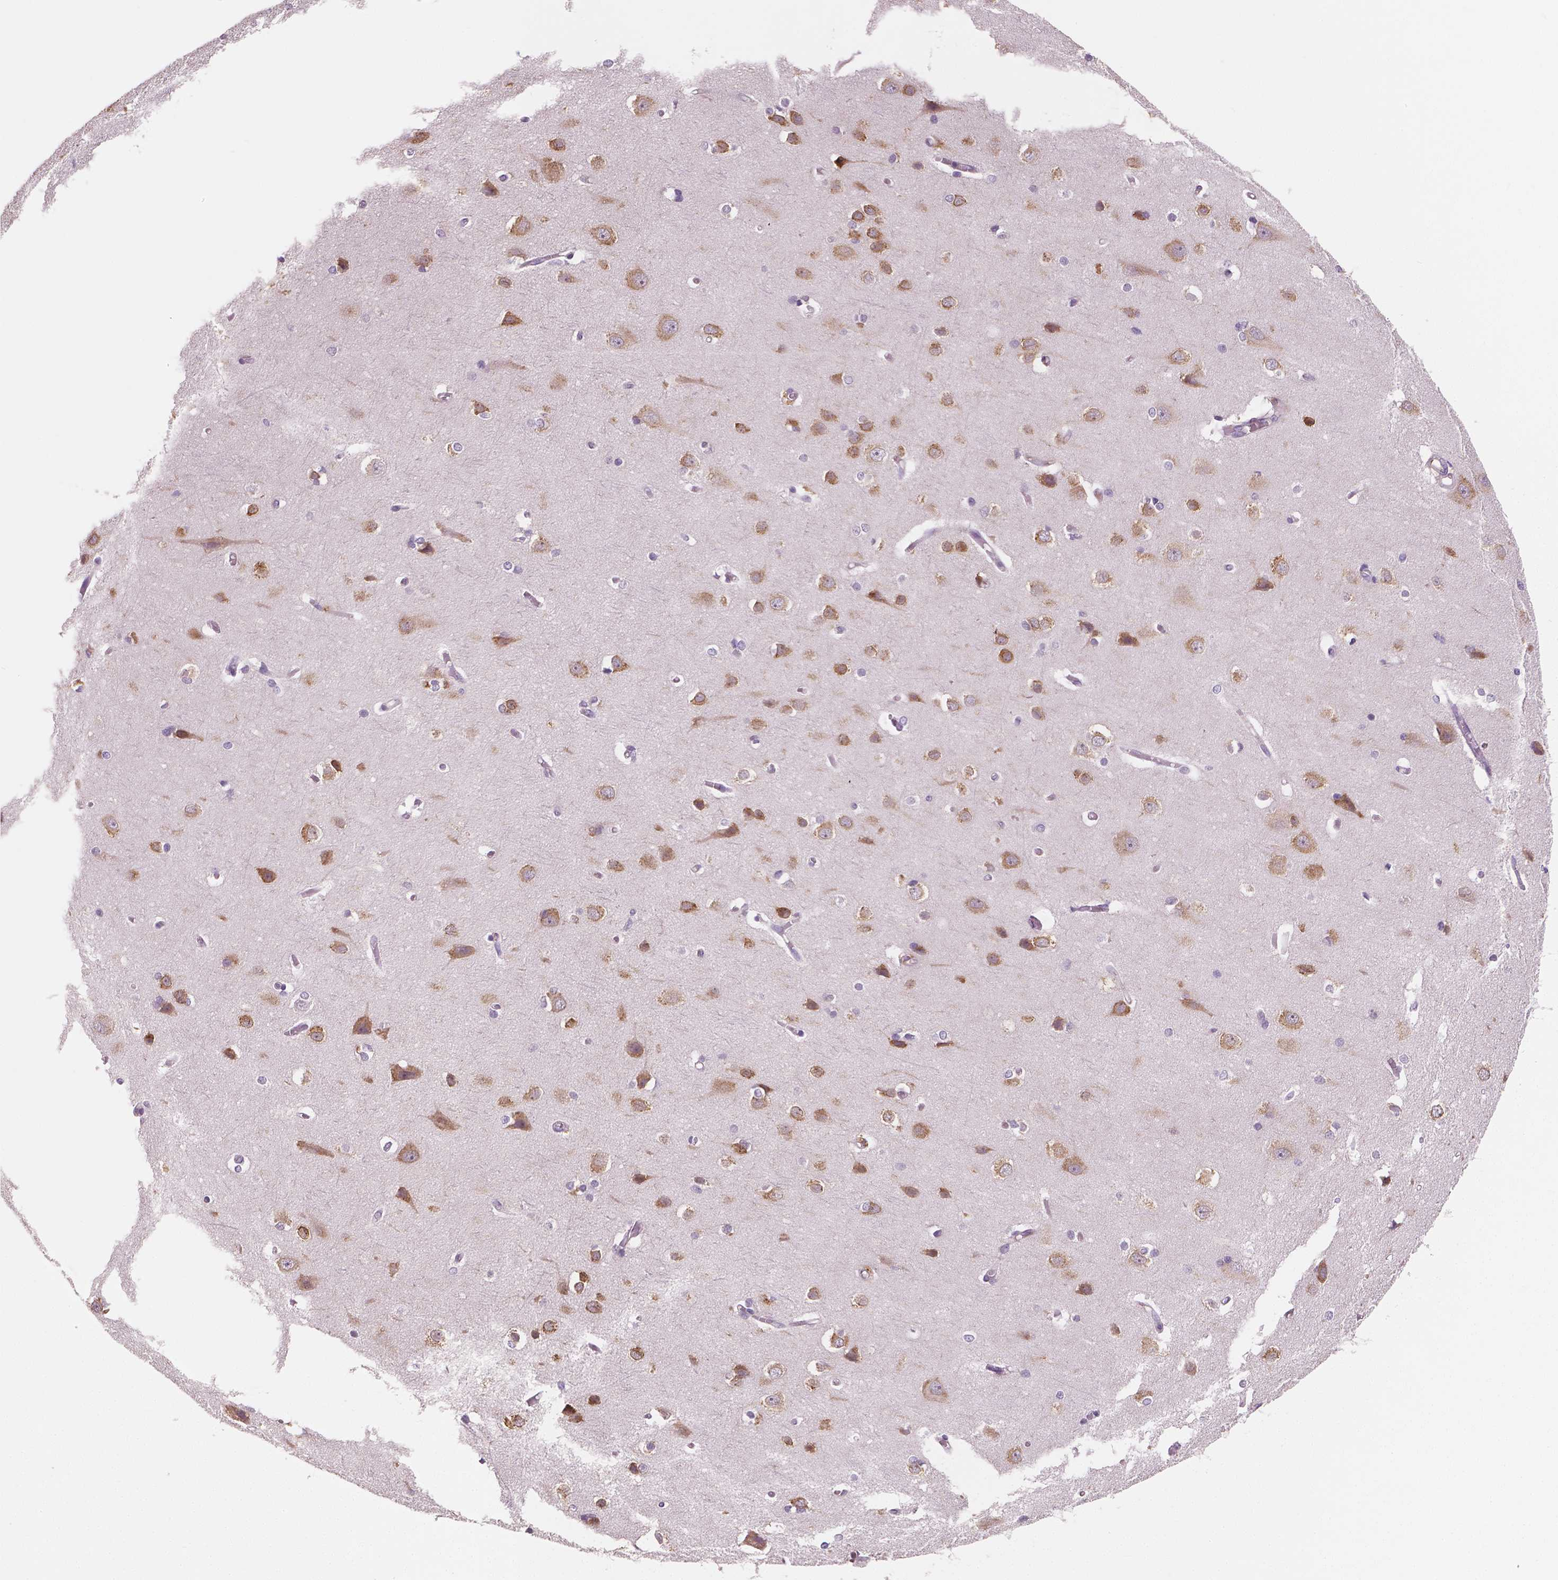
{"staining": {"intensity": "negative", "quantity": "none", "location": "none"}, "tissue": "cerebral cortex", "cell_type": "Endothelial cells", "image_type": "normal", "snomed": [{"axis": "morphology", "description": "Normal tissue, NOS"}, {"axis": "topography", "description": "Cerebral cortex"}], "caption": "IHC photomicrograph of normal human cerebral cortex stained for a protein (brown), which reveals no positivity in endothelial cells. (DAB IHC, high magnification).", "gene": "LSM14B", "patient": {"sex": "male", "age": 37}}